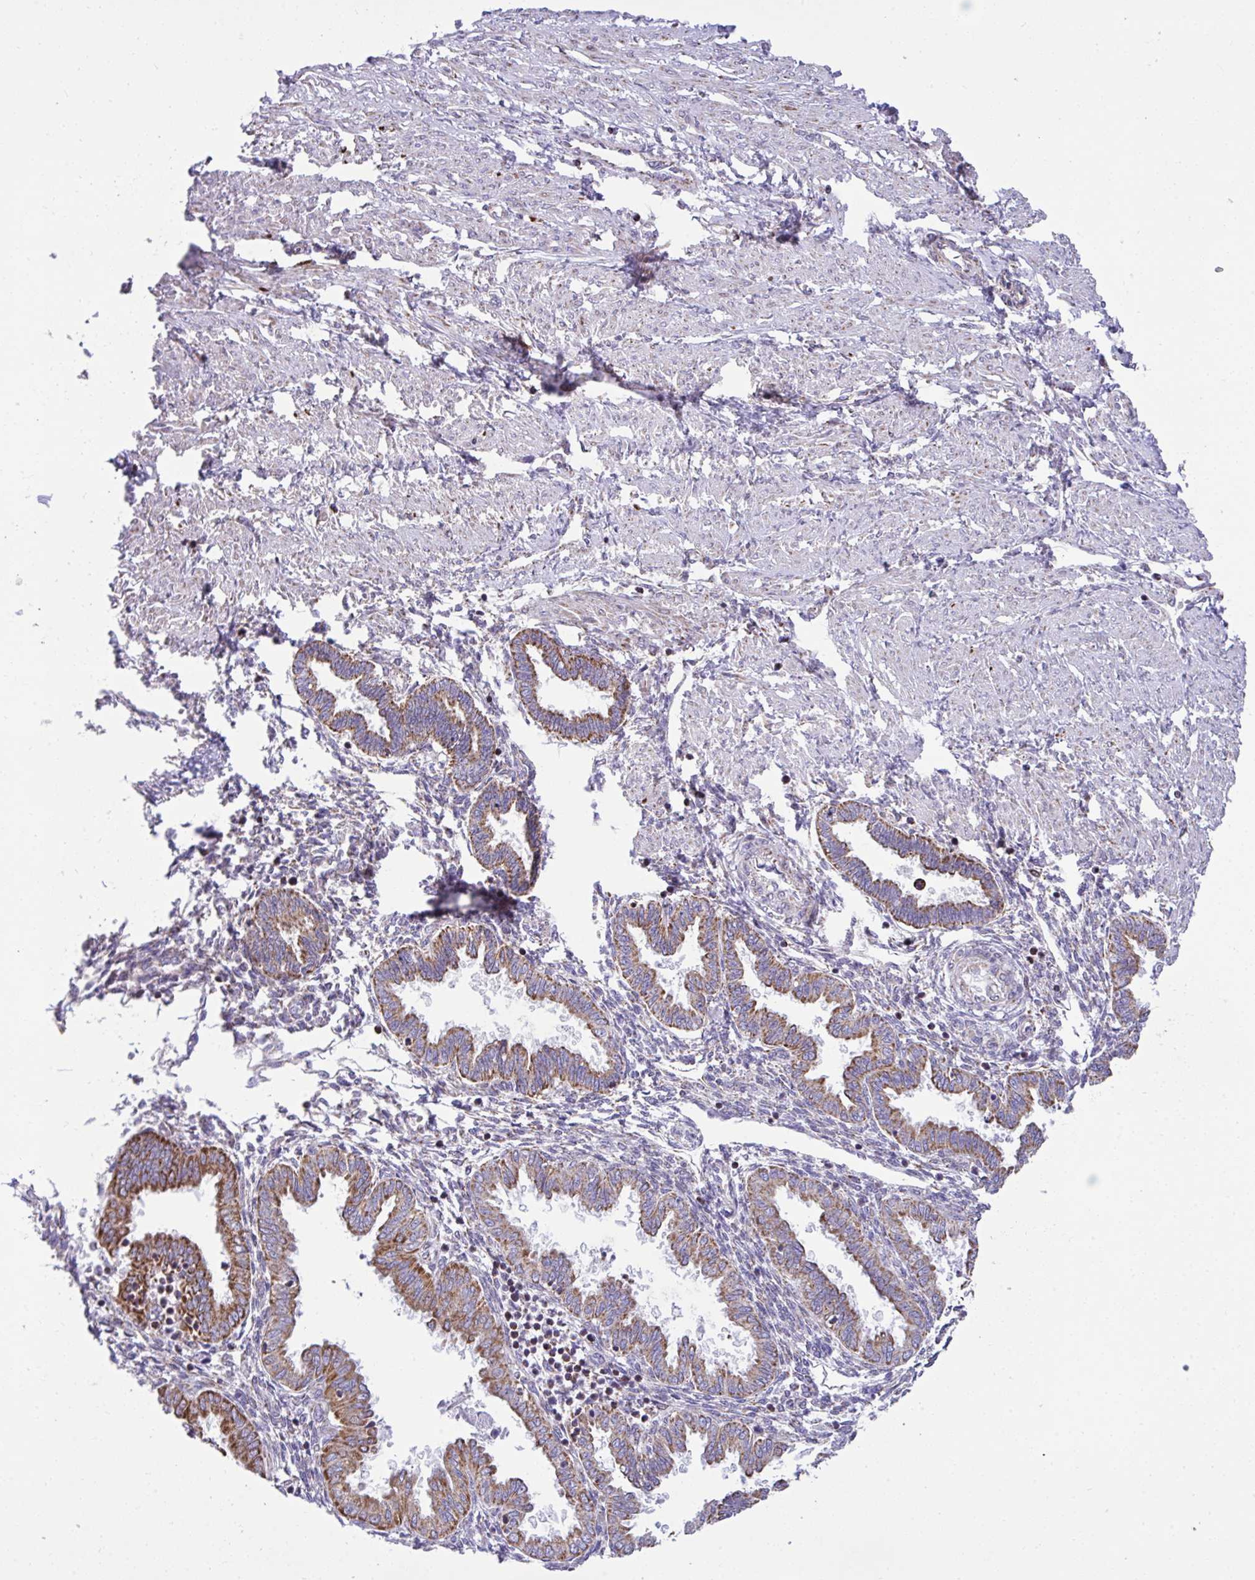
{"staining": {"intensity": "weak", "quantity": "25%-75%", "location": "cytoplasmic/membranous"}, "tissue": "endometrium", "cell_type": "Cells in endometrial stroma", "image_type": "normal", "snomed": [{"axis": "morphology", "description": "Normal tissue, NOS"}, {"axis": "topography", "description": "Endometrium"}], "caption": "Endometrium stained for a protein displays weak cytoplasmic/membranous positivity in cells in endometrial stroma.", "gene": "ZNF362", "patient": {"sex": "female", "age": 33}}